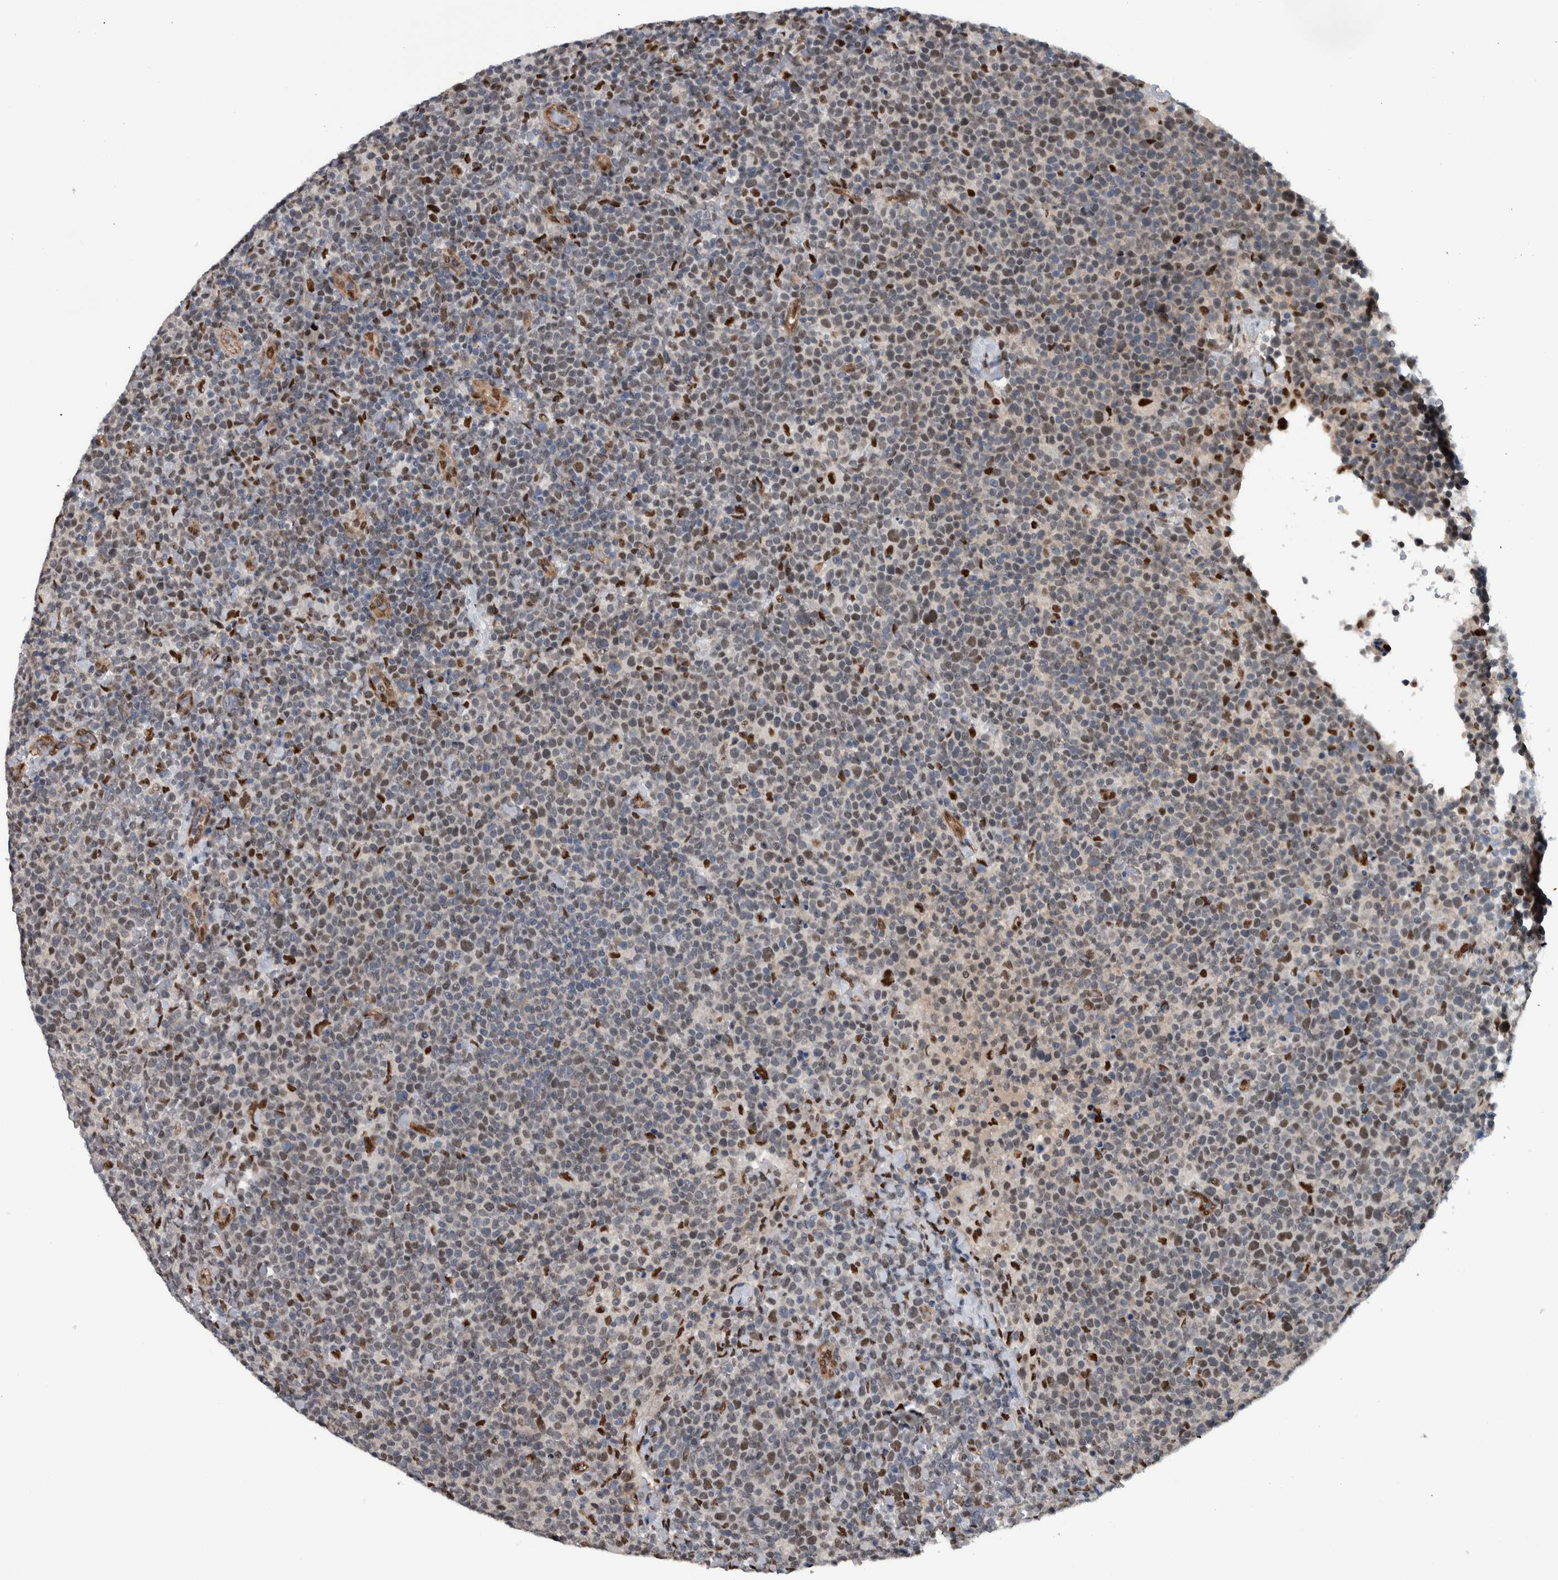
{"staining": {"intensity": "moderate", "quantity": "25%-75%", "location": "nuclear"}, "tissue": "lymphoma", "cell_type": "Tumor cells", "image_type": "cancer", "snomed": [{"axis": "morphology", "description": "Malignant lymphoma, non-Hodgkin's type, High grade"}, {"axis": "topography", "description": "Lymph node"}], "caption": "A photomicrograph of lymphoma stained for a protein reveals moderate nuclear brown staining in tumor cells.", "gene": "FAM135B", "patient": {"sex": "male", "age": 61}}